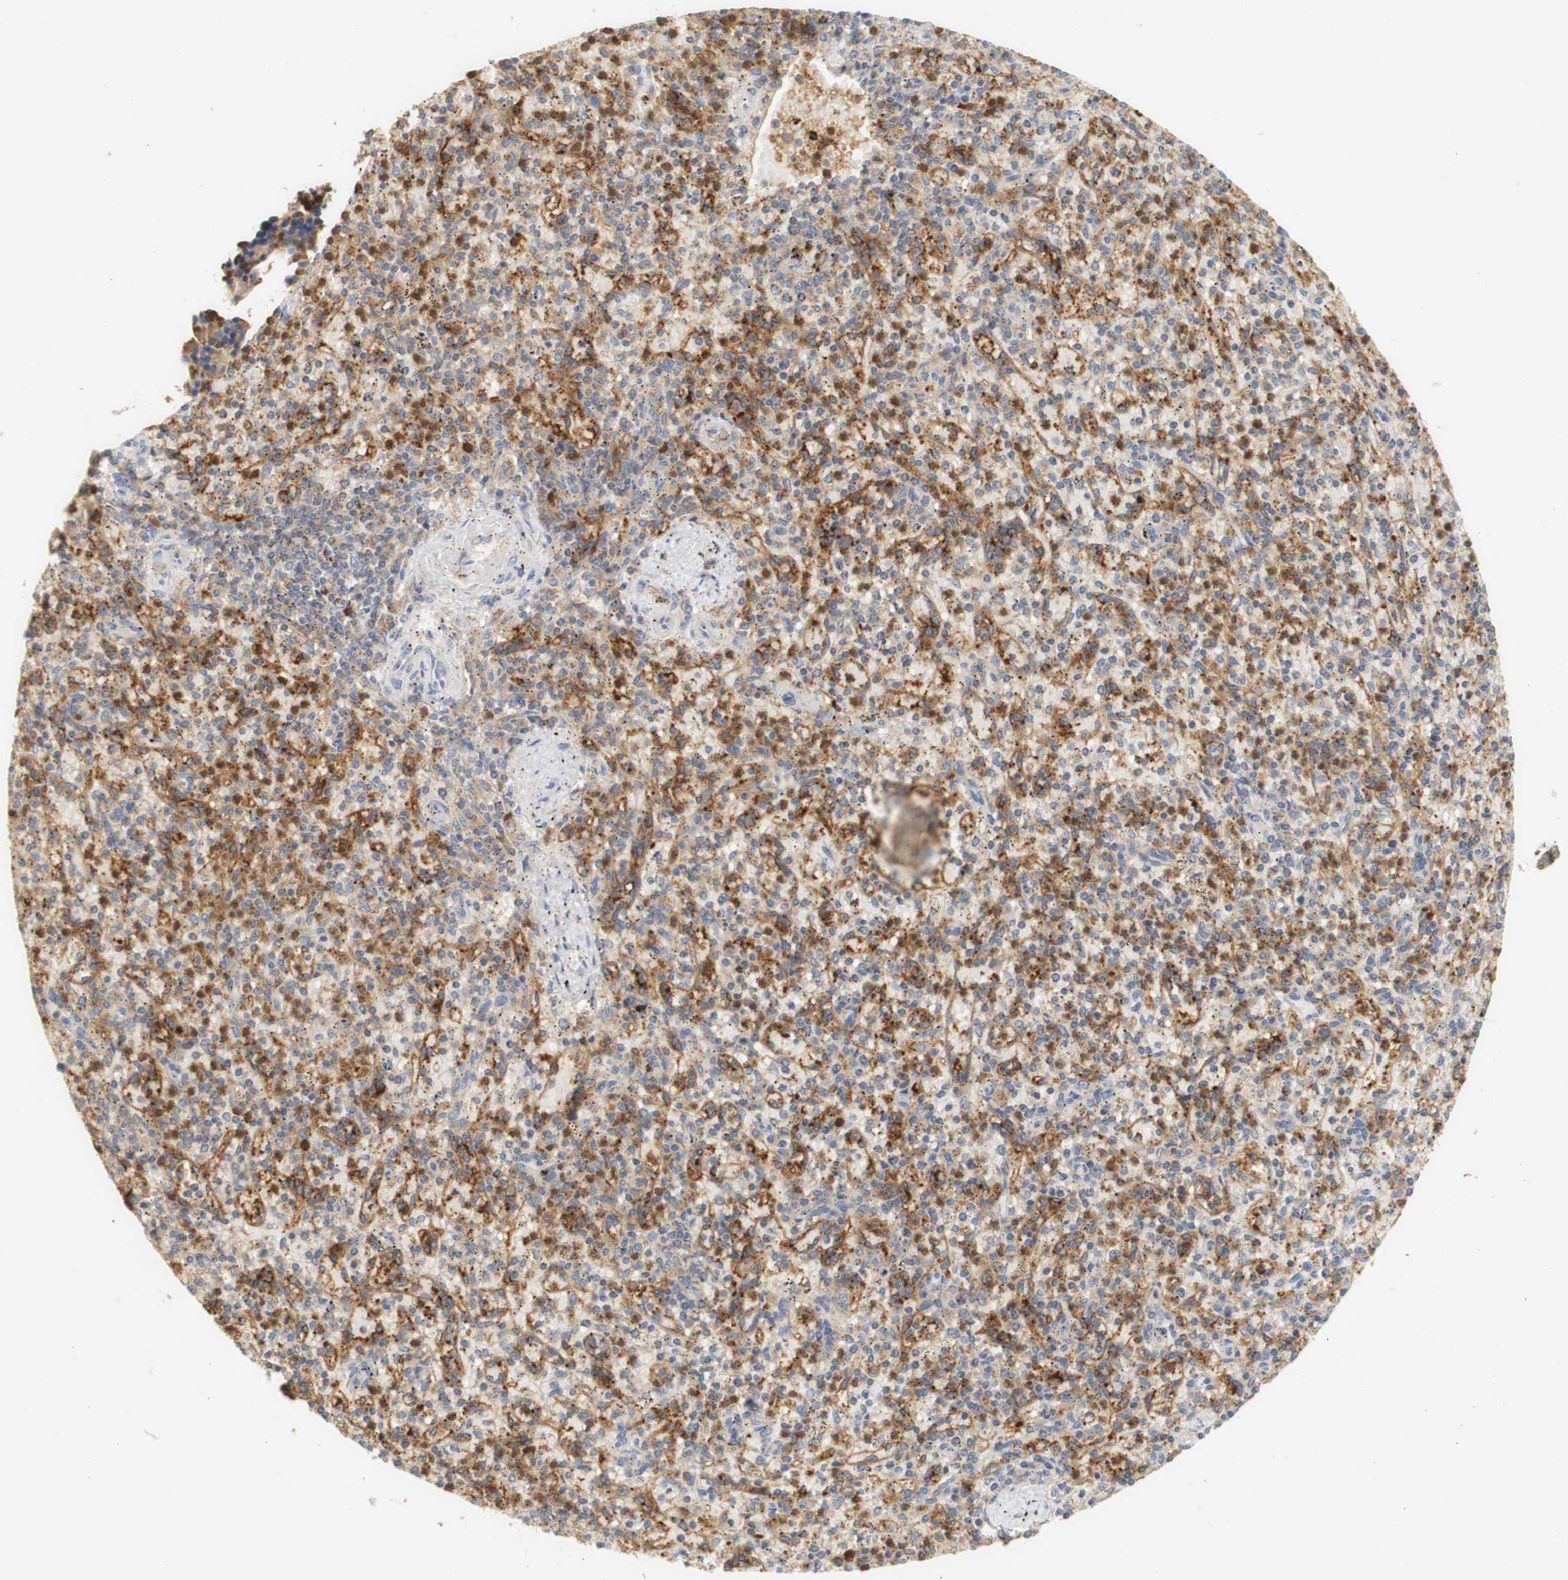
{"staining": {"intensity": "moderate", "quantity": "25%-75%", "location": "cytoplasmic/membranous"}, "tissue": "spleen", "cell_type": "Cells in red pulp", "image_type": "normal", "snomed": [{"axis": "morphology", "description": "Normal tissue, NOS"}, {"axis": "topography", "description": "Spleen"}], "caption": "Immunohistochemistry (DAB (3,3'-diaminobenzidine)) staining of unremarkable spleen displays moderate cytoplasmic/membranous protein staining in about 25%-75% of cells in red pulp. (DAB (3,3'-diaminobenzidine) IHC, brown staining for protein, blue staining for nuclei).", "gene": "PCDH7", "patient": {"sex": "male", "age": 72}}